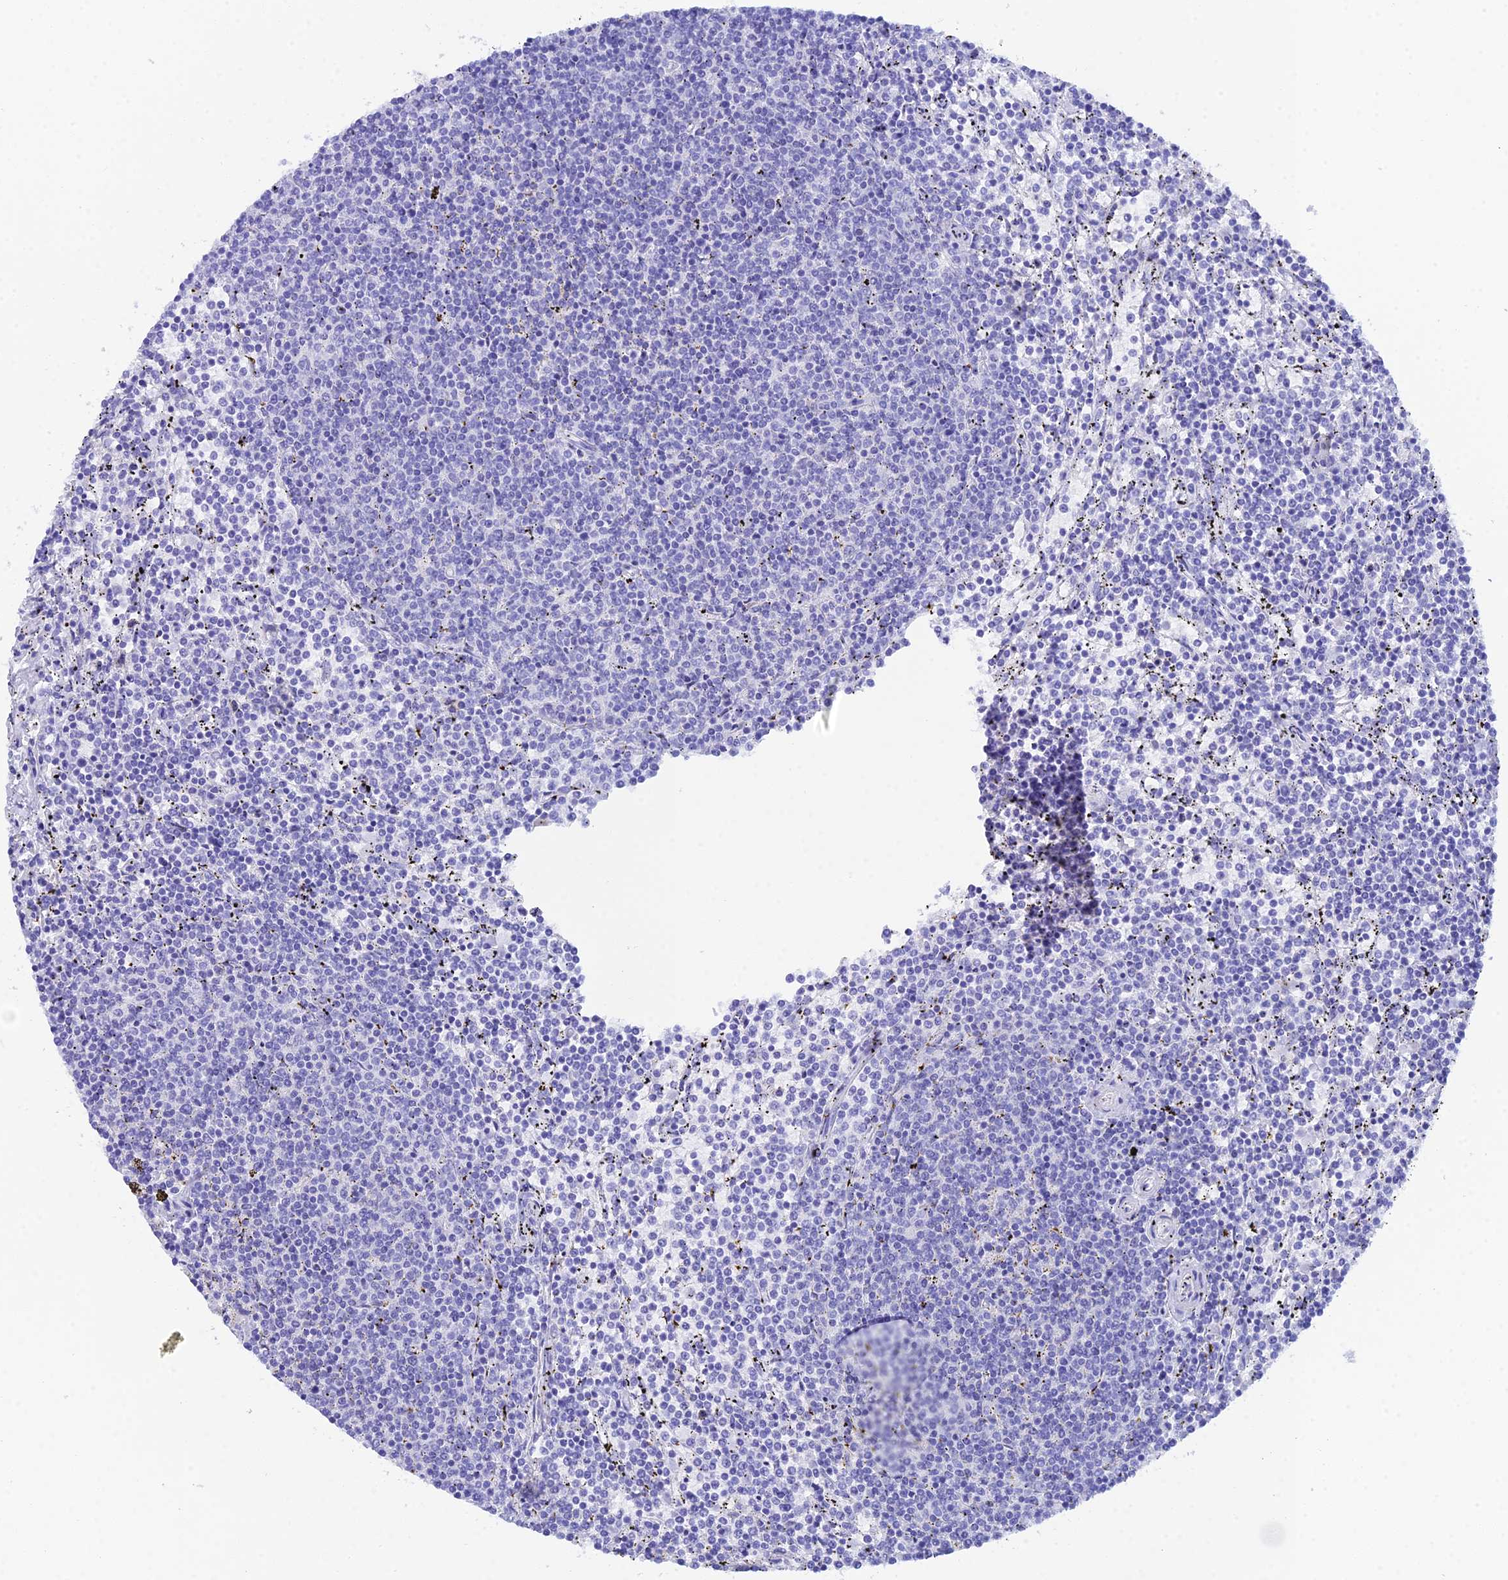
{"staining": {"intensity": "negative", "quantity": "none", "location": "none"}, "tissue": "lymphoma", "cell_type": "Tumor cells", "image_type": "cancer", "snomed": [{"axis": "morphology", "description": "Malignant lymphoma, non-Hodgkin's type, Low grade"}, {"axis": "topography", "description": "Spleen"}], "caption": "The IHC image has no significant positivity in tumor cells of malignant lymphoma, non-Hodgkin's type (low-grade) tissue.", "gene": "REG1A", "patient": {"sex": "female", "age": 50}}